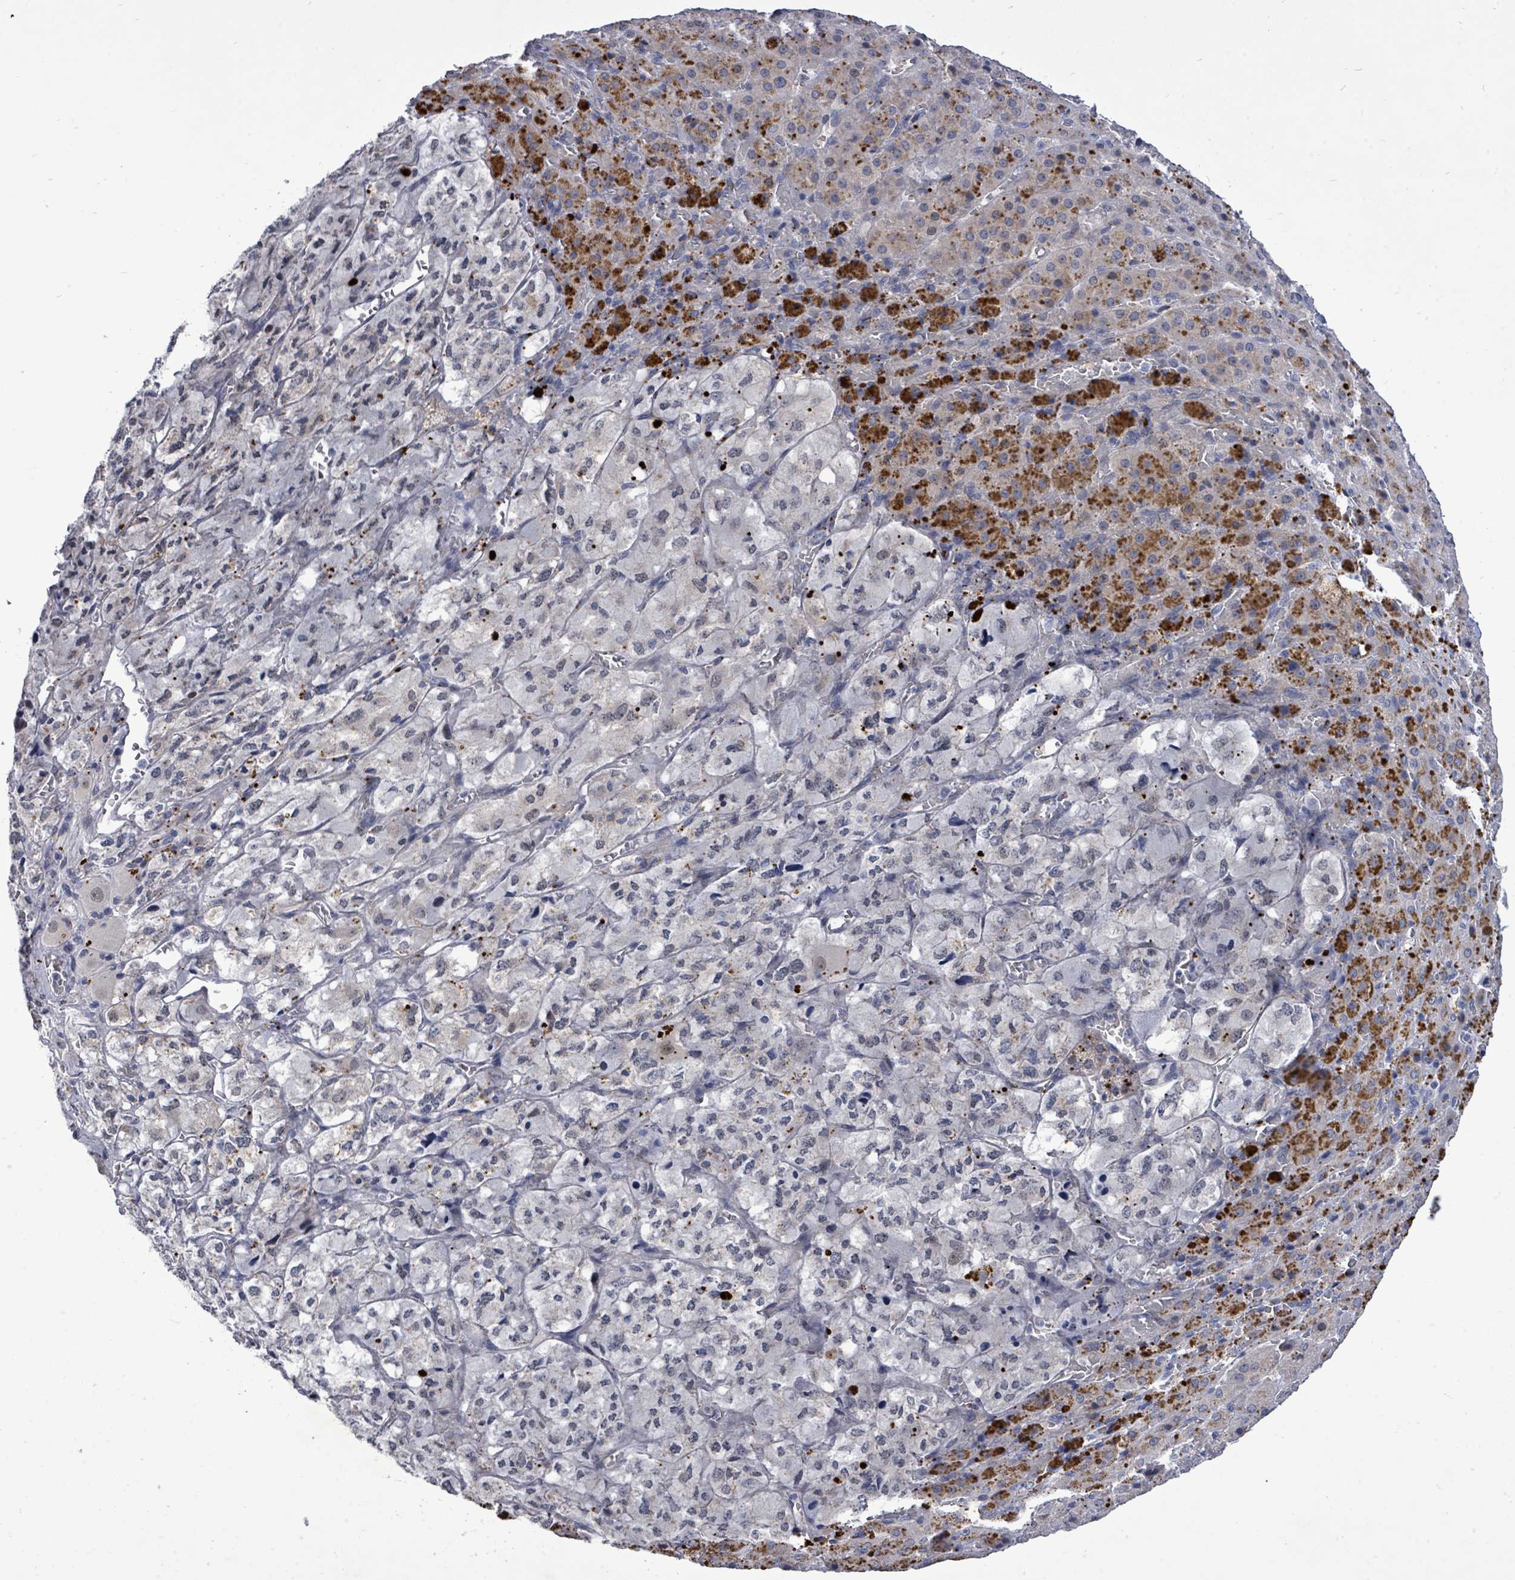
{"staining": {"intensity": "strong", "quantity": "<25%", "location": "cytoplasmic/membranous"}, "tissue": "adrenal gland", "cell_type": "Glandular cells", "image_type": "normal", "snomed": [{"axis": "morphology", "description": "Normal tissue, NOS"}, {"axis": "topography", "description": "Adrenal gland"}], "caption": "Strong cytoplasmic/membranous protein expression is identified in about <25% of glandular cells in adrenal gland. Using DAB (3,3'-diaminobenzidine) (brown) and hematoxylin (blue) stains, captured at high magnification using brightfield microscopy.", "gene": "CT45A10", "patient": {"sex": "female", "age": 41}}